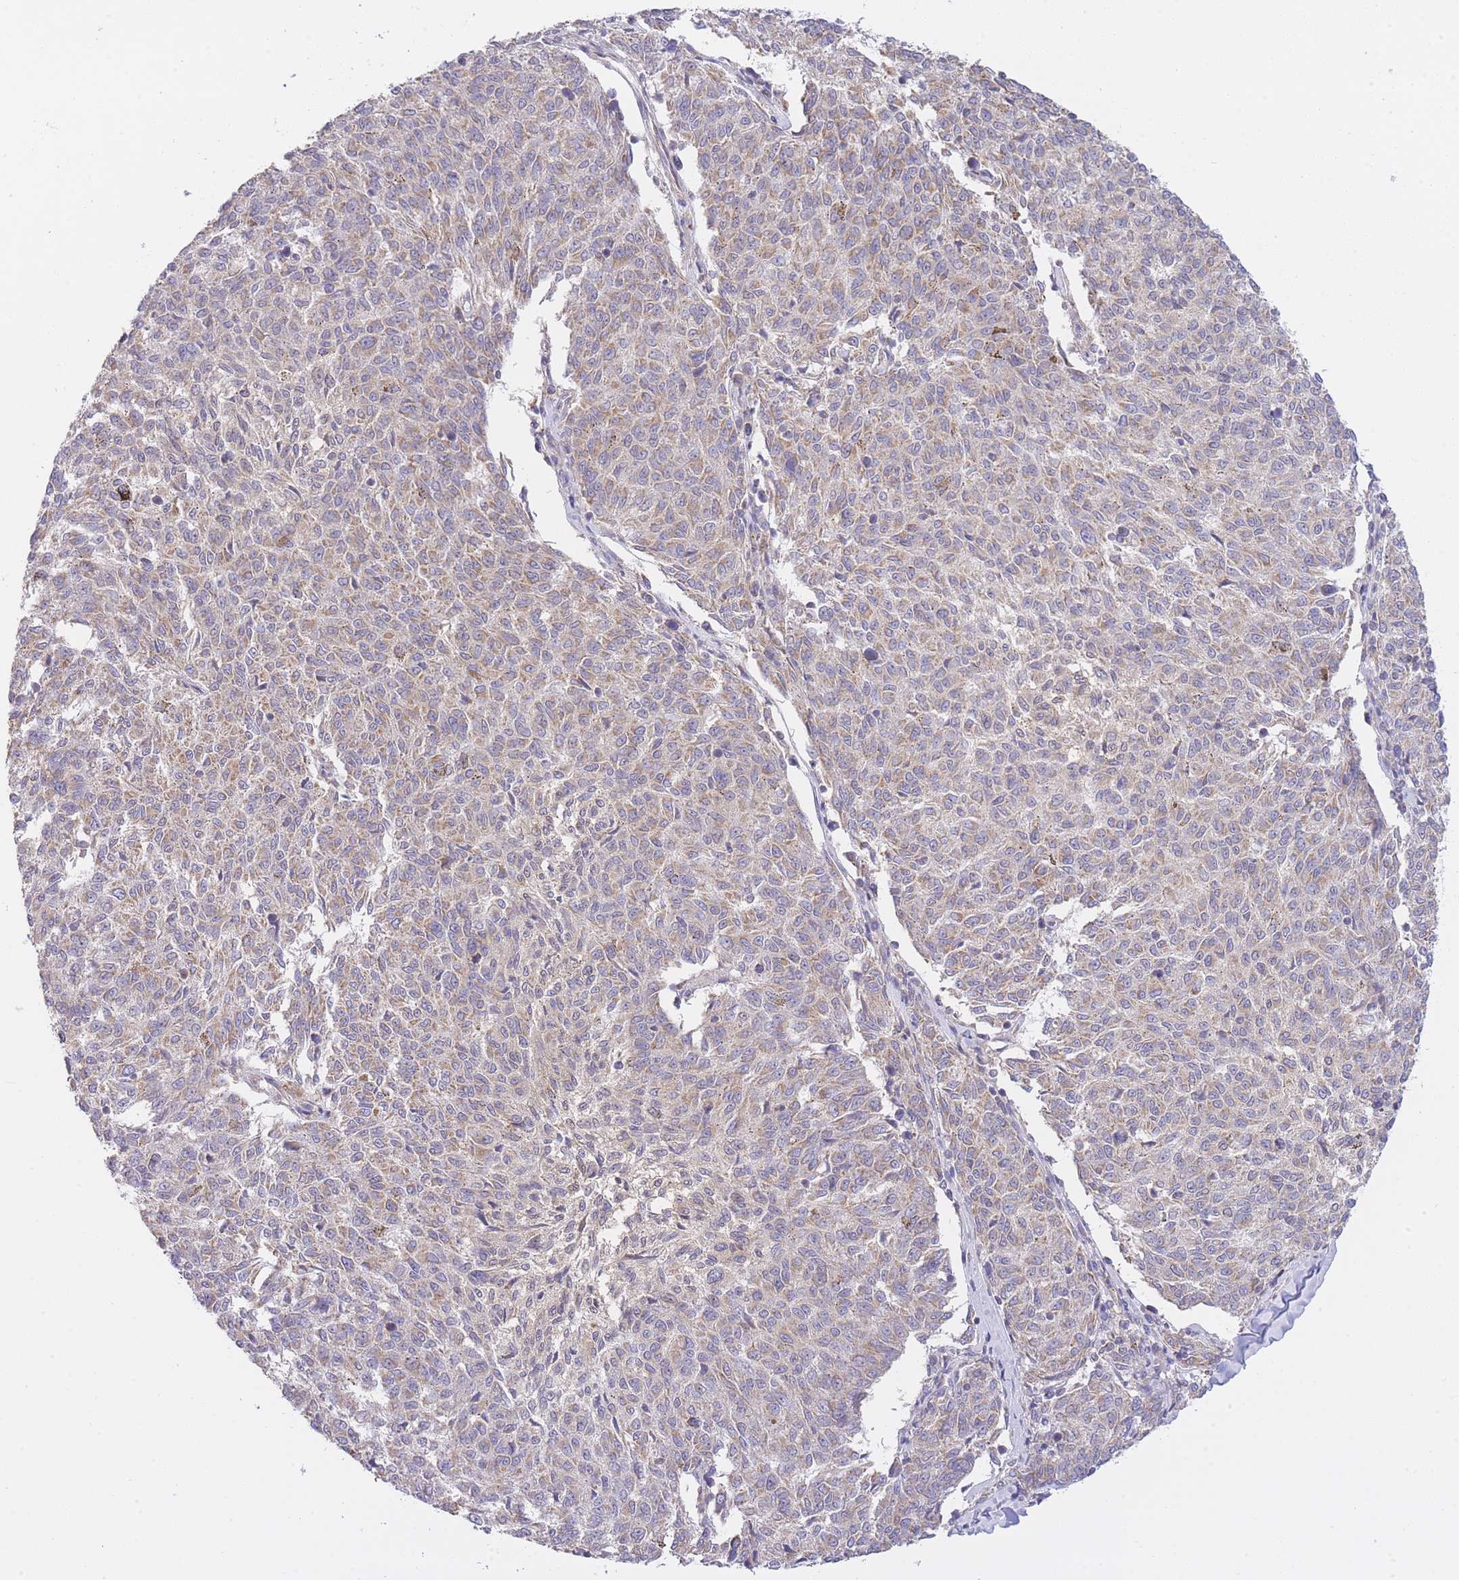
{"staining": {"intensity": "weak", "quantity": "25%-75%", "location": "cytoplasmic/membranous"}, "tissue": "melanoma", "cell_type": "Tumor cells", "image_type": "cancer", "snomed": [{"axis": "morphology", "description": "Malignant melanoma, NOS"}, {"axis": "topography", "description": "Skin"}], "caption": "Human malignant melanoma stained with a protein marker displays weak staining in tumor cells.", "gene": "CTBP1", "patient": {"sex": "female", "age": 72}}